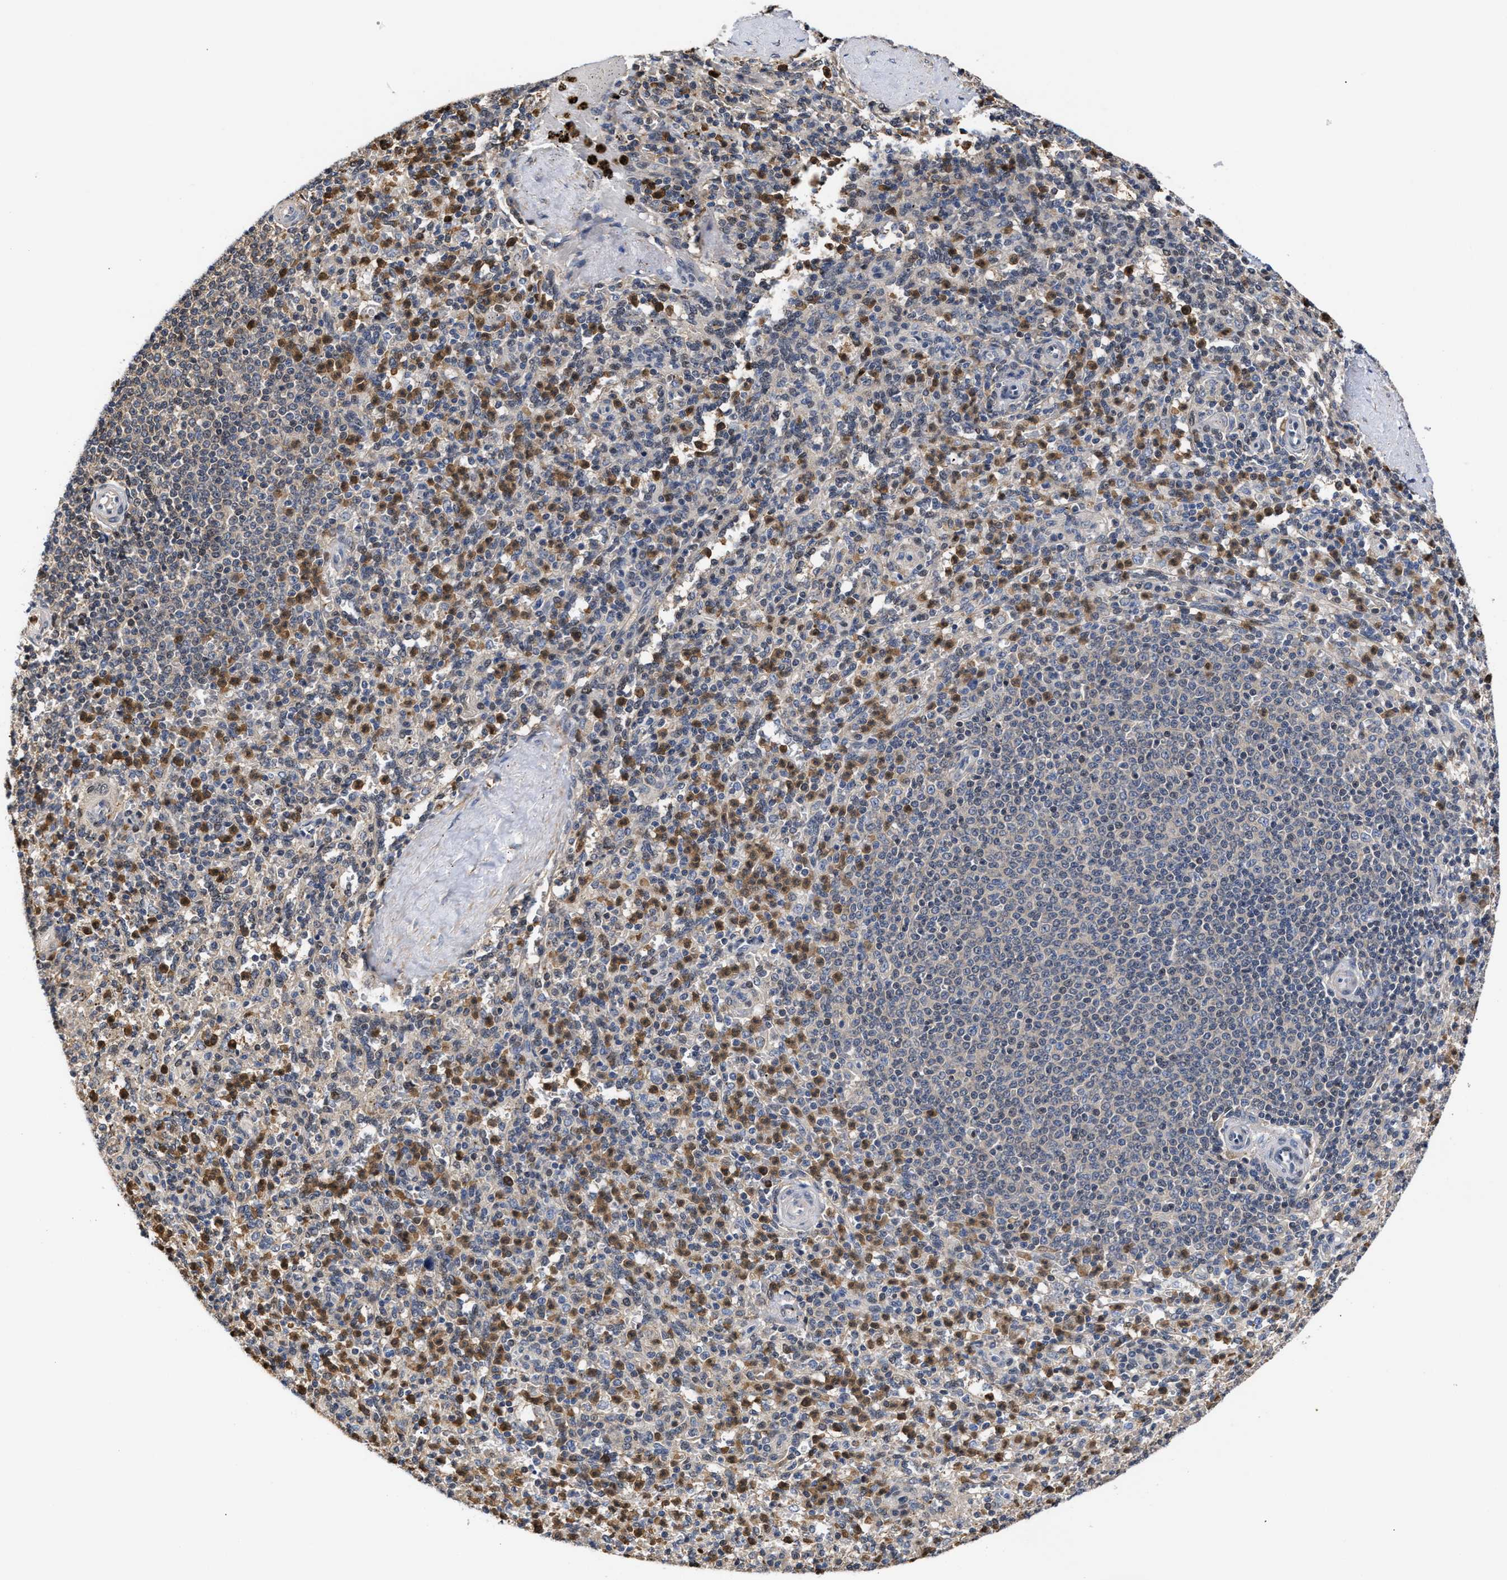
{"staining": {"intensity": "moderate", "quantity": "25%-75%", "location": "cytoplasmic/membranous"}, "tissue": "spleen", "cell_type": "Cells in red pulp", "image_type": "normal", "snomed": [{"axis": "morphology", "description": "Normal tissue, NOS"}, {"axis": "topography", "description": "Spleen"}], "caption": "Moderate cytoplasmic/membranous positivity is present in approximately 25%-75% of cells in red pulp in normal spleen. The protein is shown in brown color, while the nuclei are stained blue.", "gene": "KLHDC1", "patient": {"sex": "male", "age": 36}}